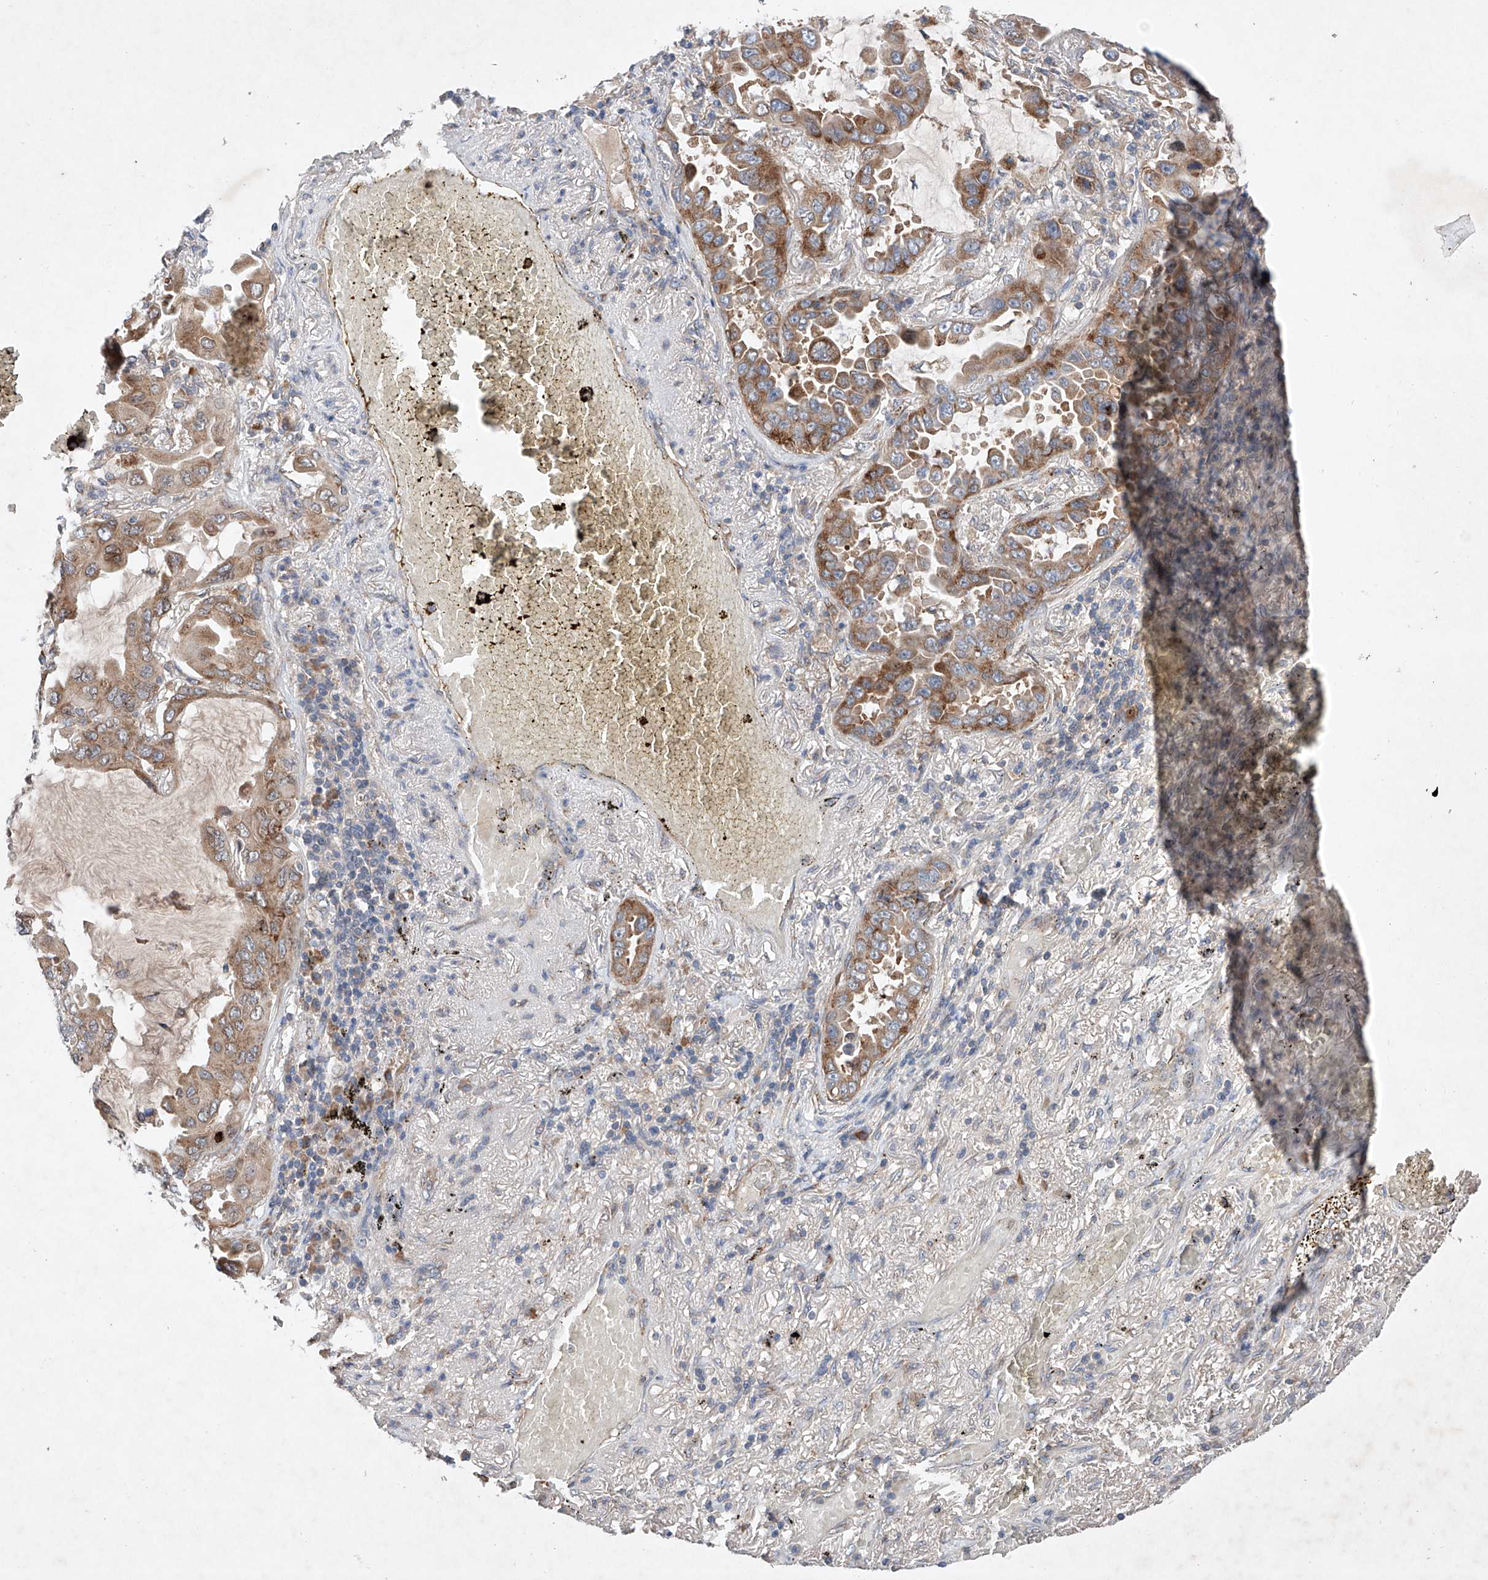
{"staining": {"intensity": "moderate", "quantity": ">75%", "location": "cytoplasmic/membranous"}, "tissue": "lung cancer", "cell_type": "Tumor cells", "image_type": "cancer", "snomed": [{"axis": "morphology", "description": "Adenocarcinoma, NOS"}, {"axis": "topography", "description": "Lung"}], "caption": "Moderate cytoplasmic/membranous expression is present in about >75% of tumor cells in lung adenocarcinoma.", "gene": "FASTK", "patient": {"sex": "male", "age": 64}}